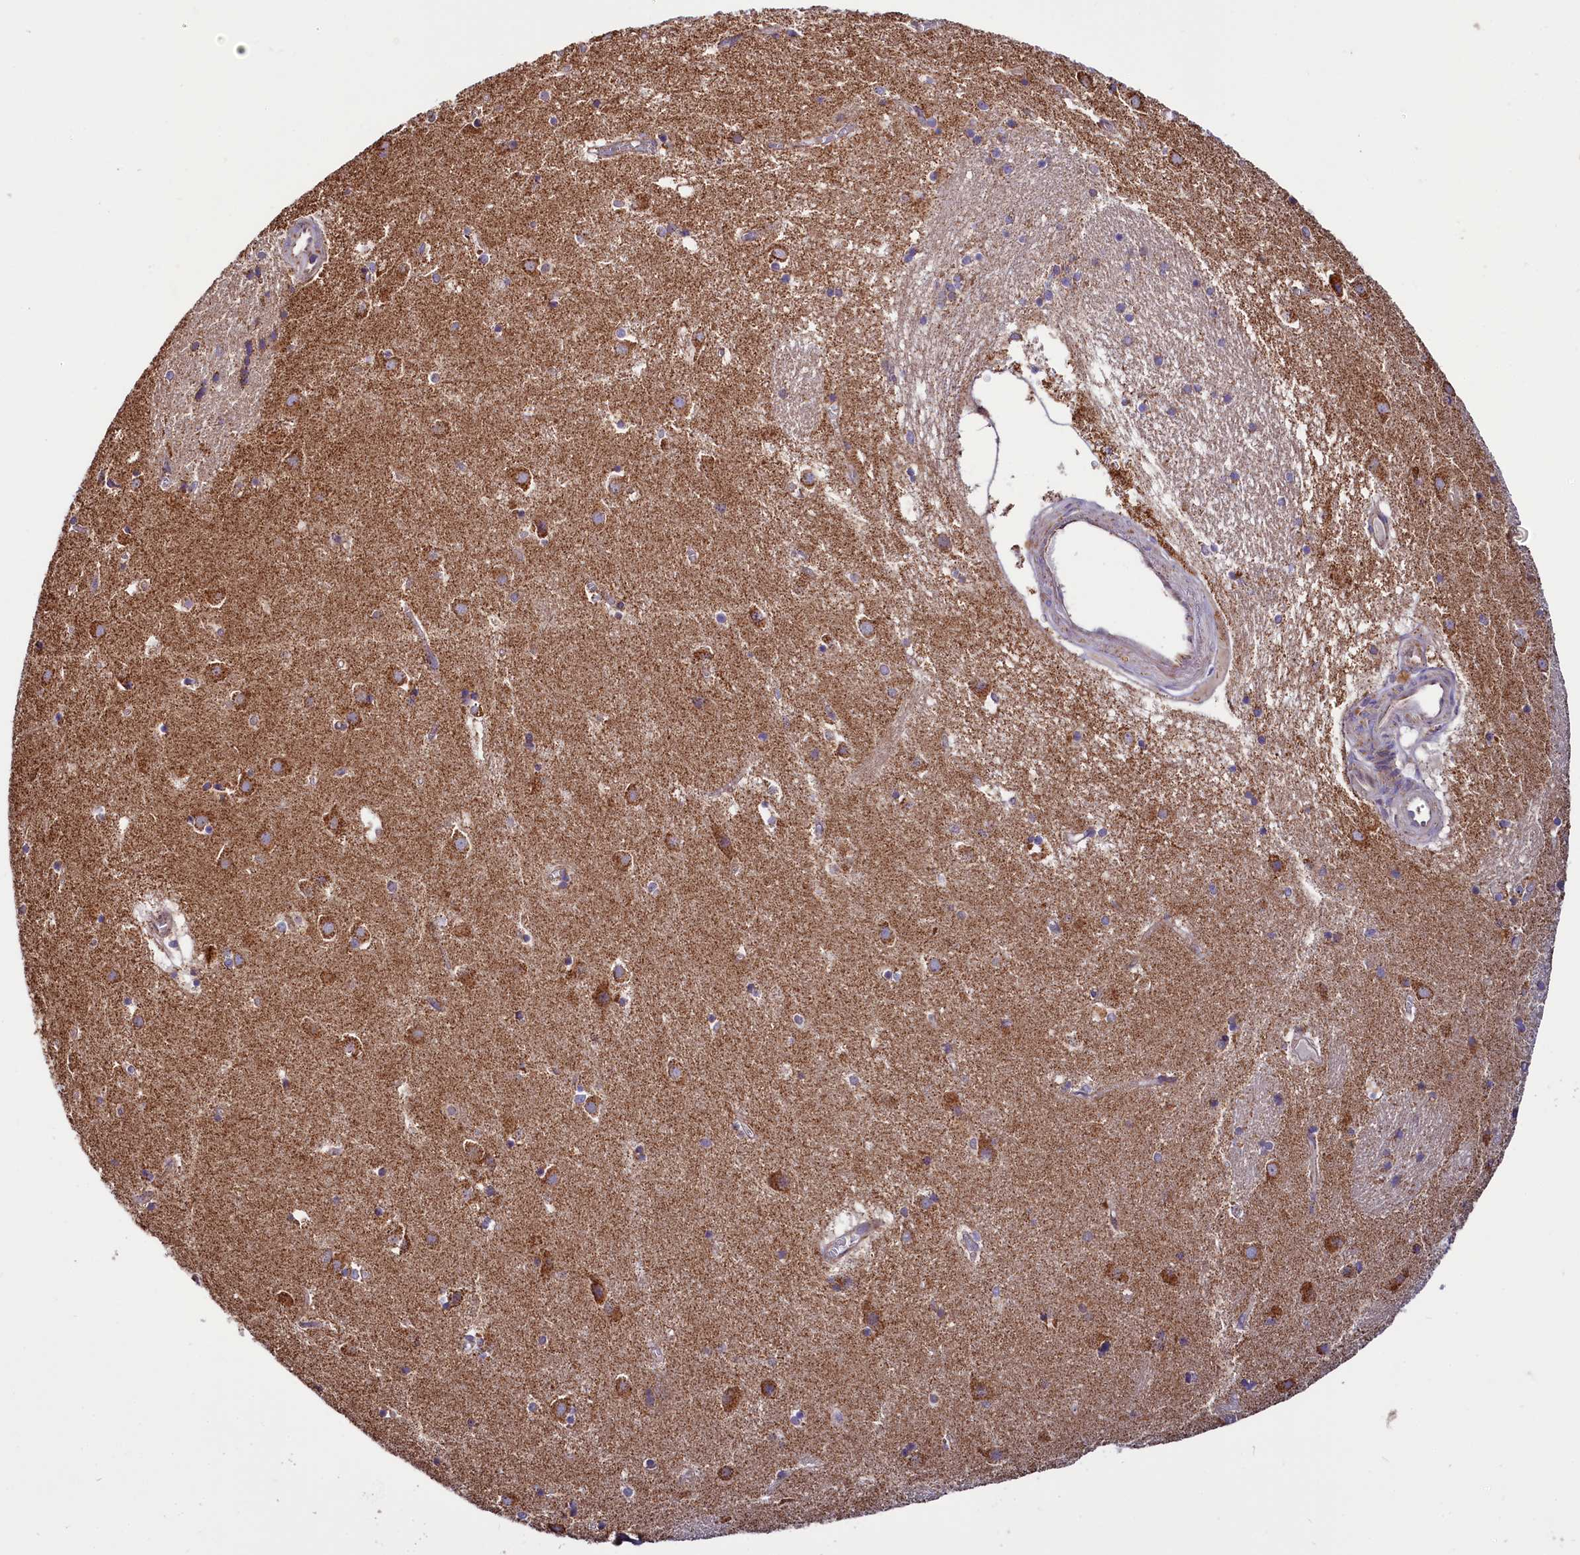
{"staining": {"intensity": "moderate", "quantity": "25%-75%", "location": "cytoplasmic/membranous"}, "tissue": "caudate", "cell_type": "Glial cells", "image_type": "normal", "snomed": [{"axis": "morphology", "description": "Normal tissue, NOS"}, {"axis": "topography", "description": "Lateral ventricle wall"}], "caption": "Immunohistochemical staining of benign caudate displays 25%-75% levels of moderate cytoplasmic/membranous protein staining in about 25%-75% of glial cells. The protein is stained brown, and the nuclei are stained in blue (DAB IHC with brightfield microscopy, high magnification).", "gene": "NUDT15", "patient": {"sex": "male", "age": 70}}